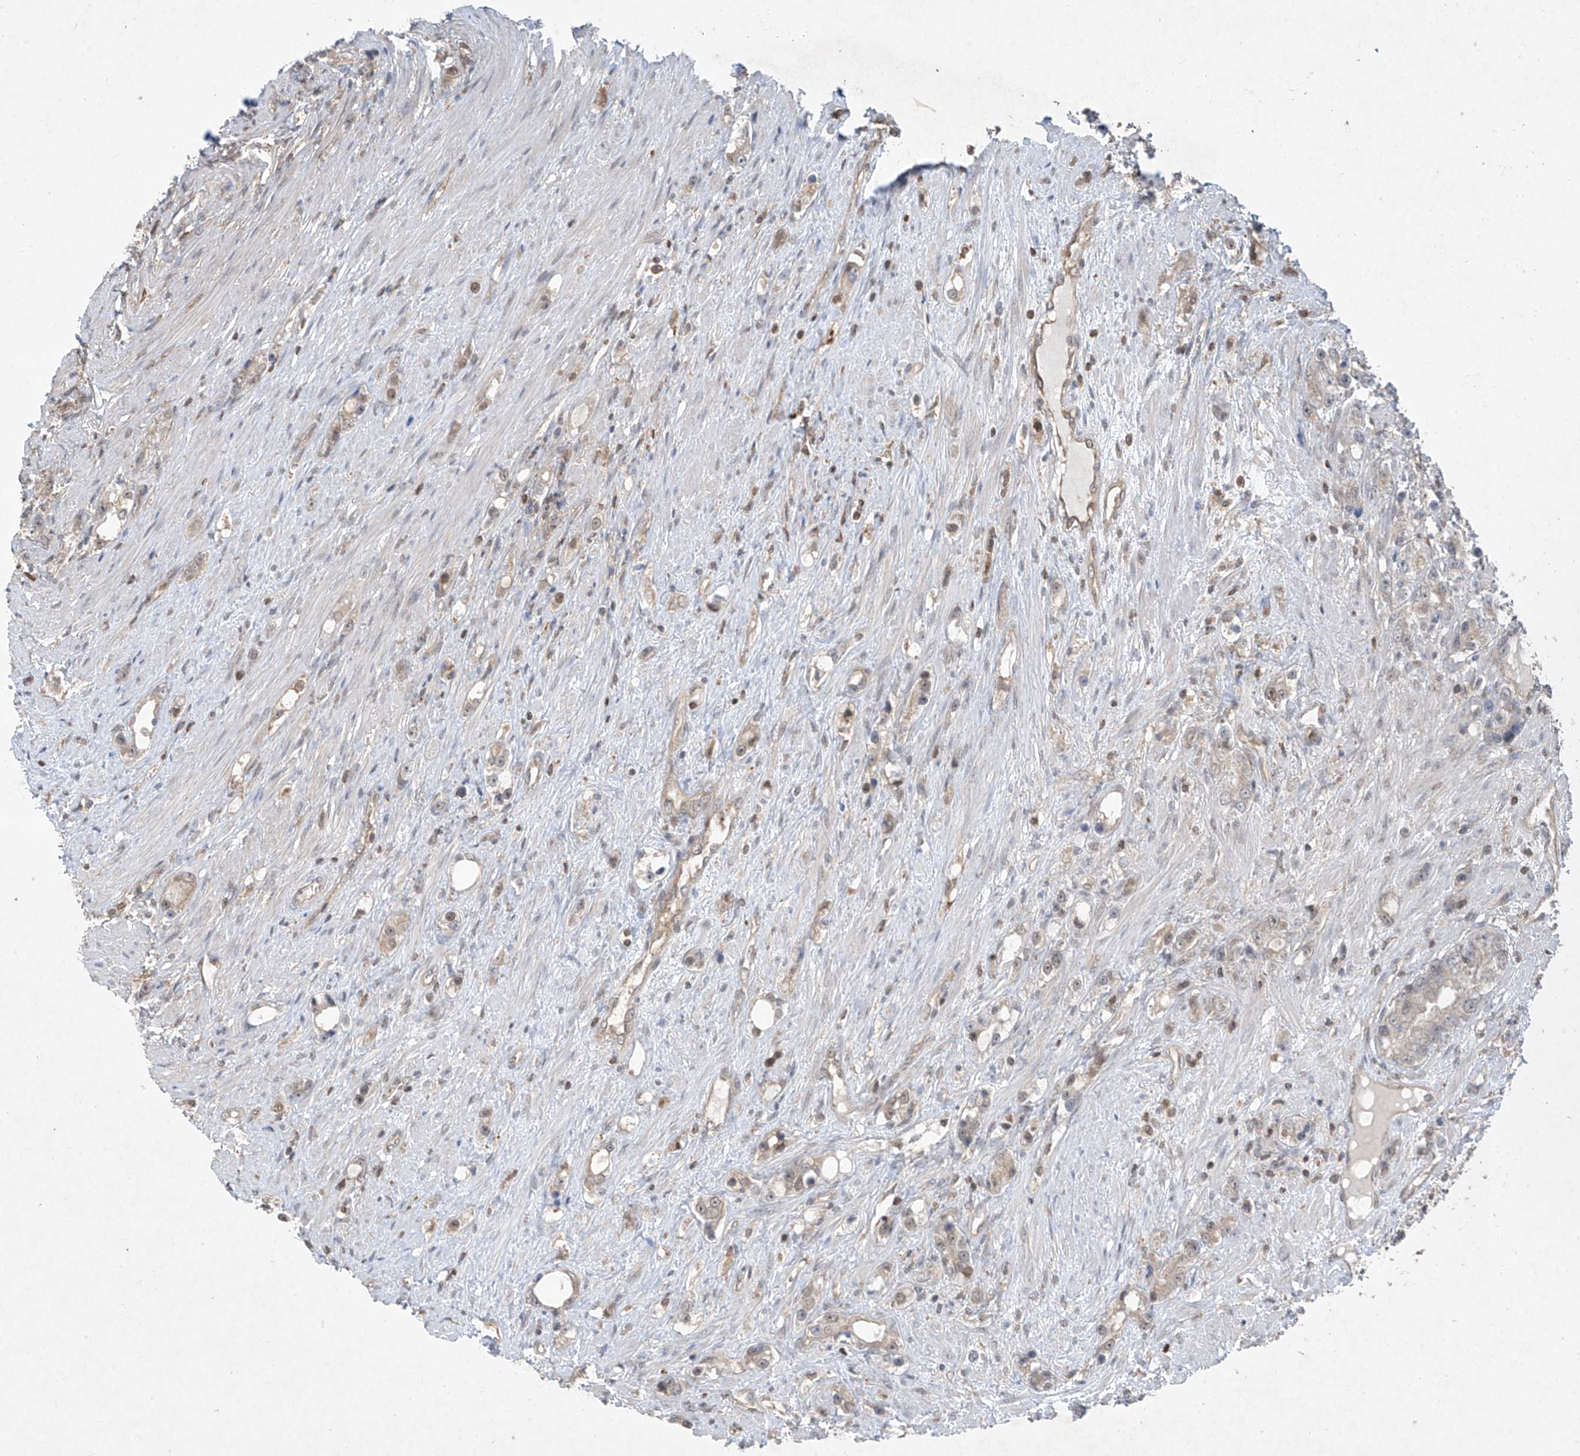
{"staining": {"intensity": "weak", "quantity": "<25%", "location": "cytoplasmic/membranous,nuclear"}, "tissue": "prostate cancer", "cell_type": "Tumor cells", "image_type": "cancer", "snomed": [{"axis": "morphology", "description": "Adenocarcinoma, High grade"}, {"axis": "topography", "description": "Prostate"}], "caption": "Immunohistochemistry photomicrograph of human prostate cancer stained for a protein (brown), which shows no staining in tumor cells.", "gene": "ZNF358", "patient": {"sex": "male", "age": 63}}